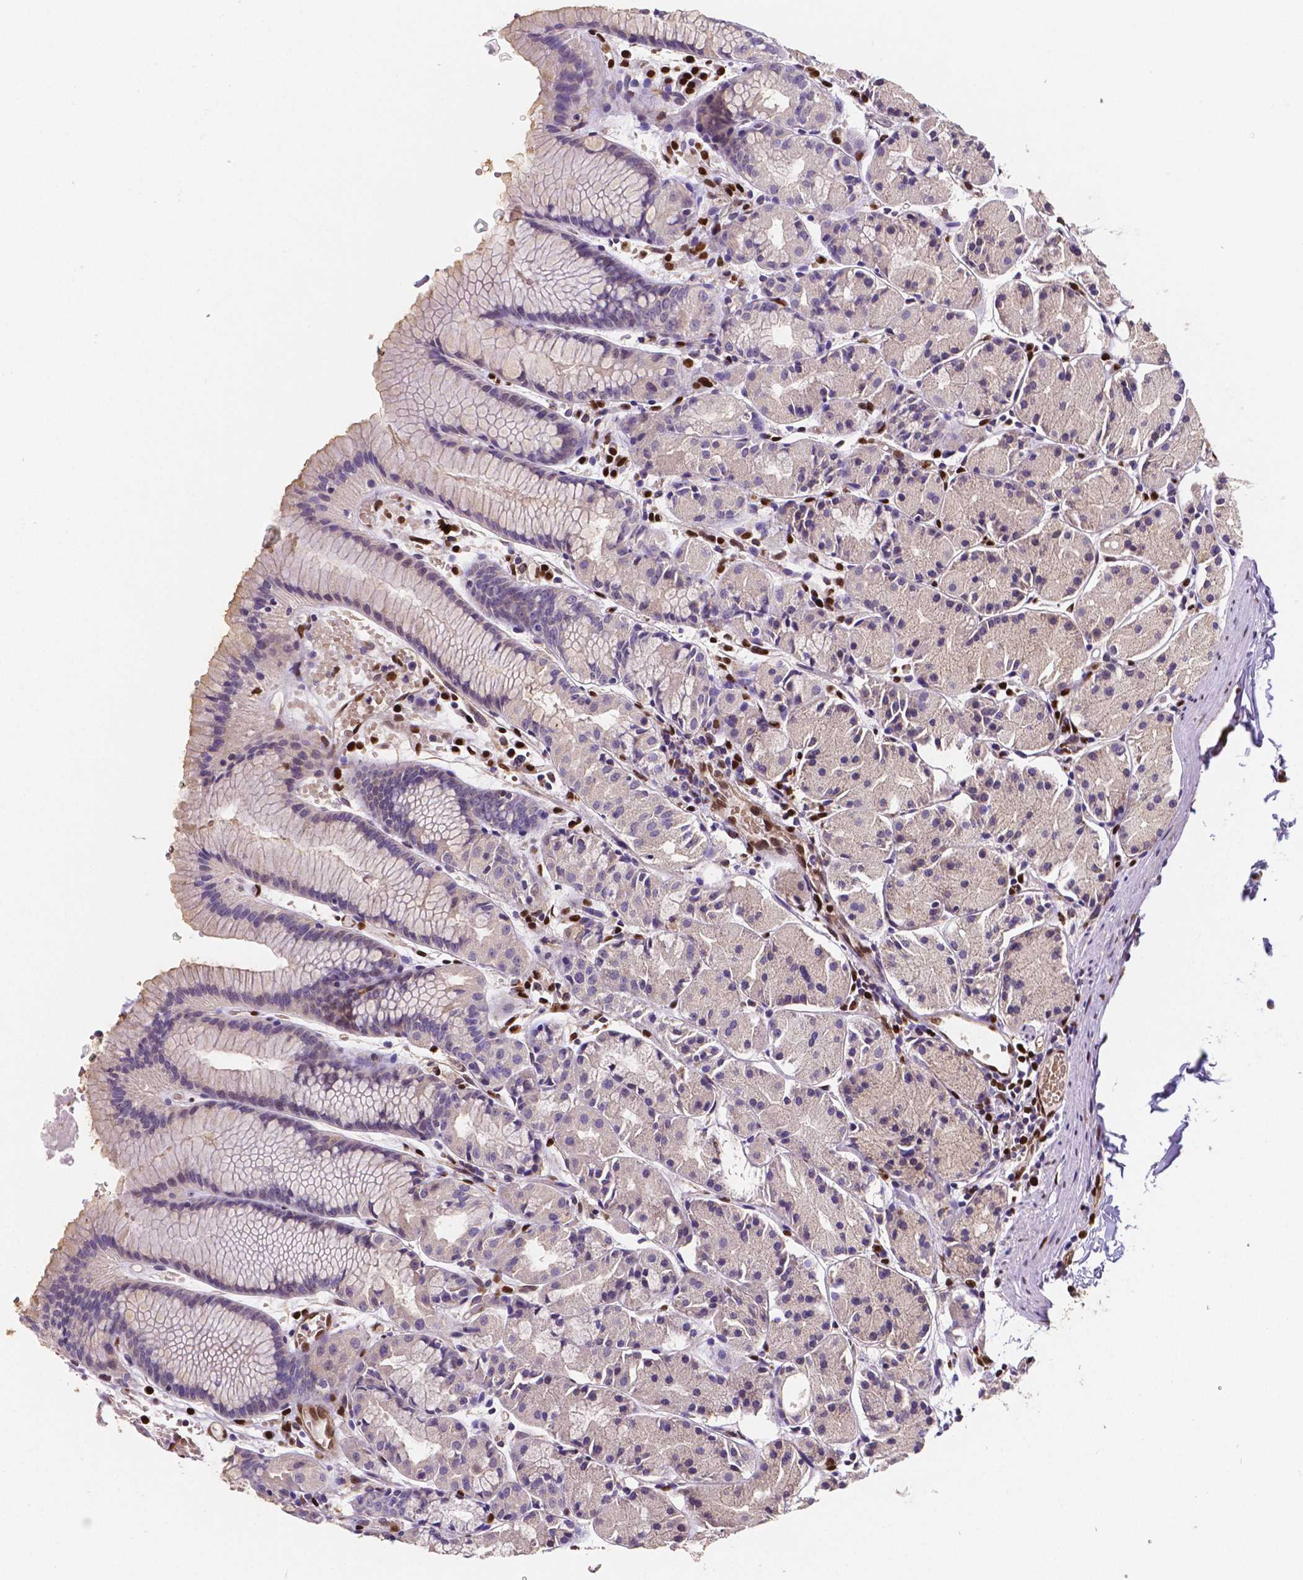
{"staining": {"intensity": "negative", "quantity": "none", "location": "none"}, "tissue": "stomach", "cell_type": "Glandular cells", "image_type": "normal", "snomed": [{"axis": "morphology", "description": "Normal tissue, NOS"}, {"axis": "topography", "description": "Stomach, upper"}], "caption": "This is an immunohistochemistry (IHC) micrograph of unremarkable human stomach. There is no expression in glandular cells.", "gene": "MEF2C", "patient": {"sex": "male", "age": 47}}